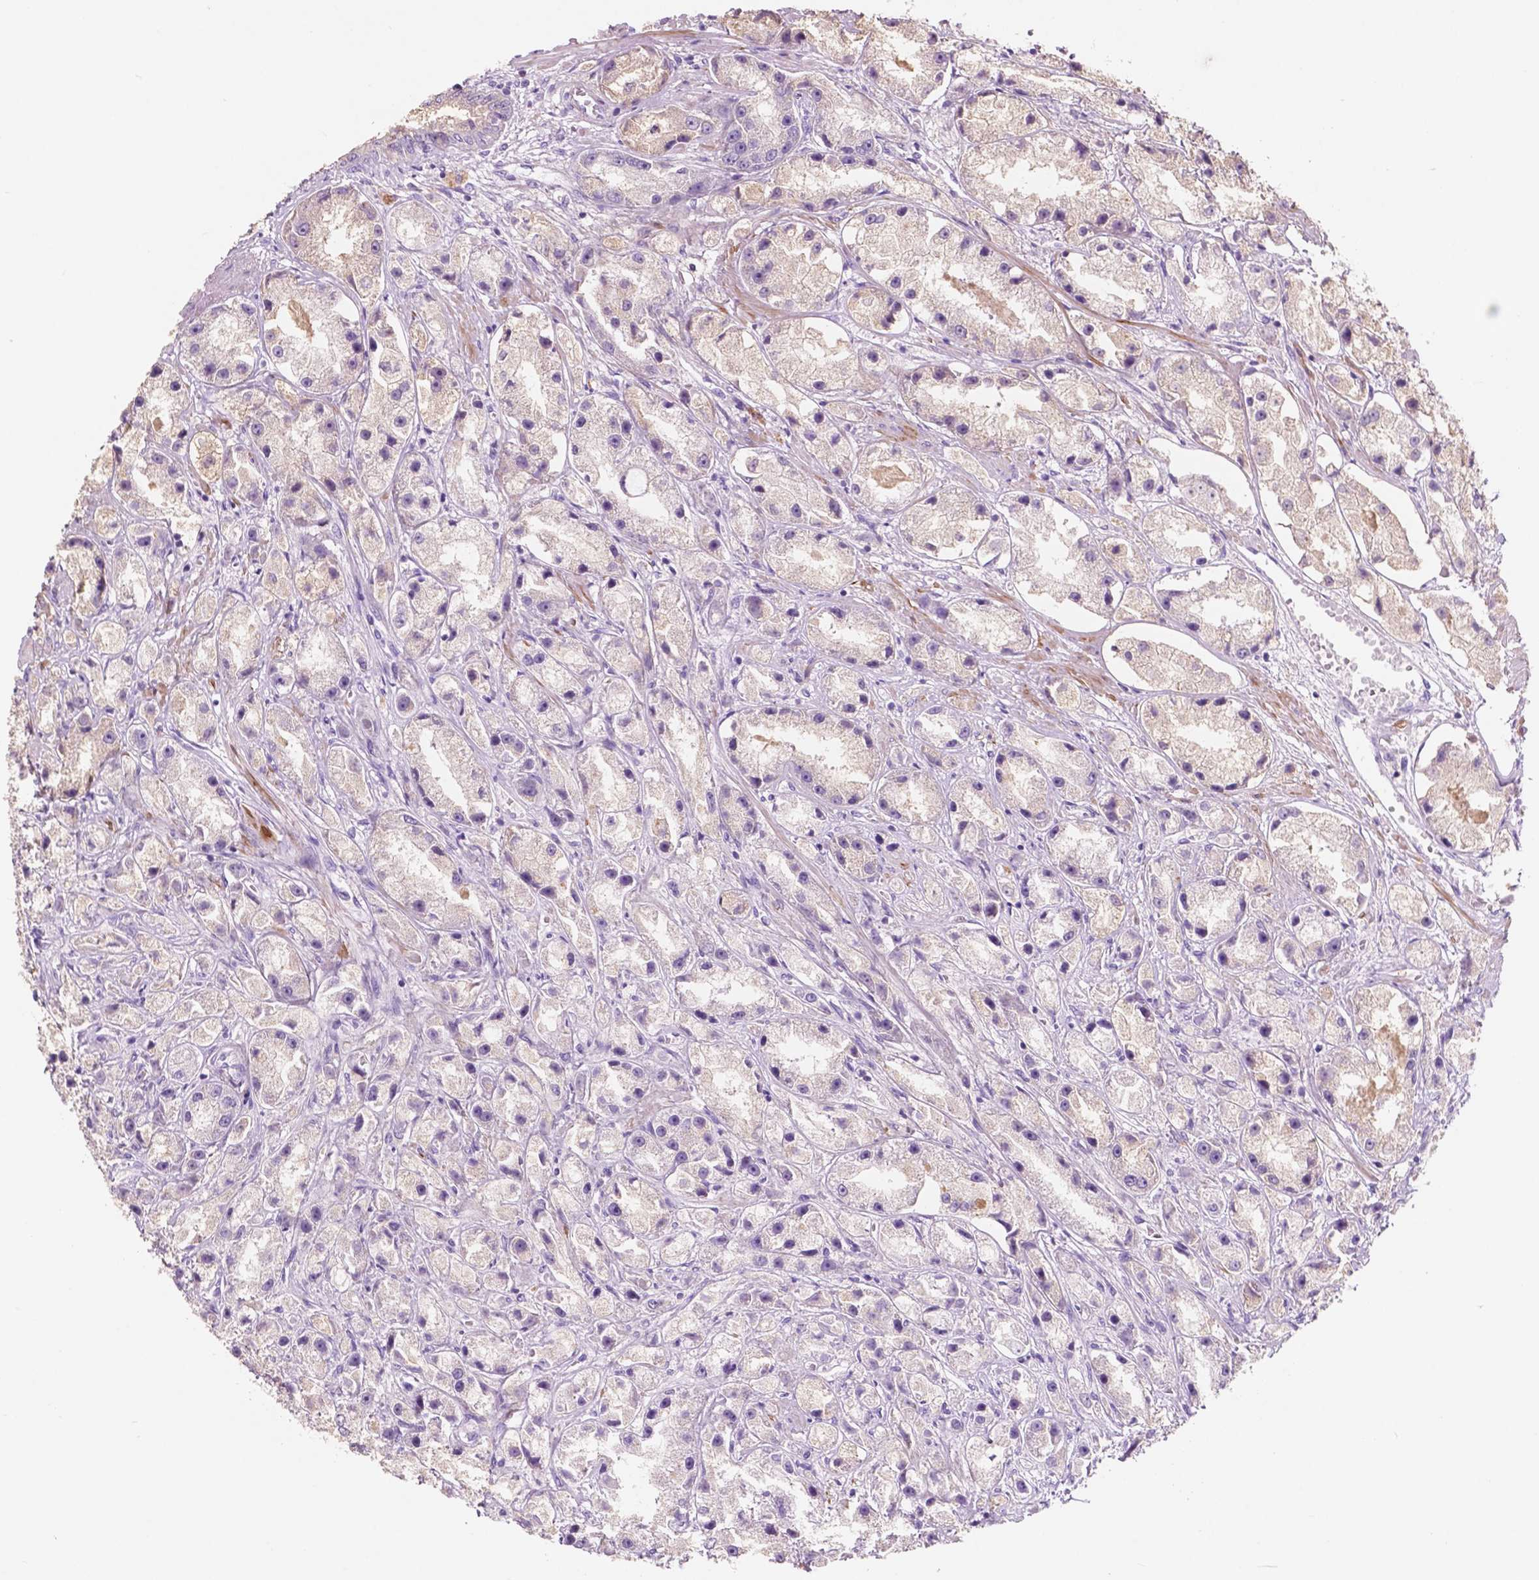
{"staining": {"intensity": "negative", "quantity": "none", "location": "none"}, "tissue": "prostate cancer", "cell_type": "Tumor cells", "image_type": "cancer", "snomed": [{"axis": "morphology", "description": "Adenocarcinoma, High grade"}, {"axis": "topography", "description": "Prostate"}], "caption": "Tumor cells show no significant protein expression in prostate cancer (adenocarcinoma (high-grade)). (IHC, brightfield microscopy, high magnification).", "gene": "CUZD1", "patient": {"sex": "male", "age": 67}}